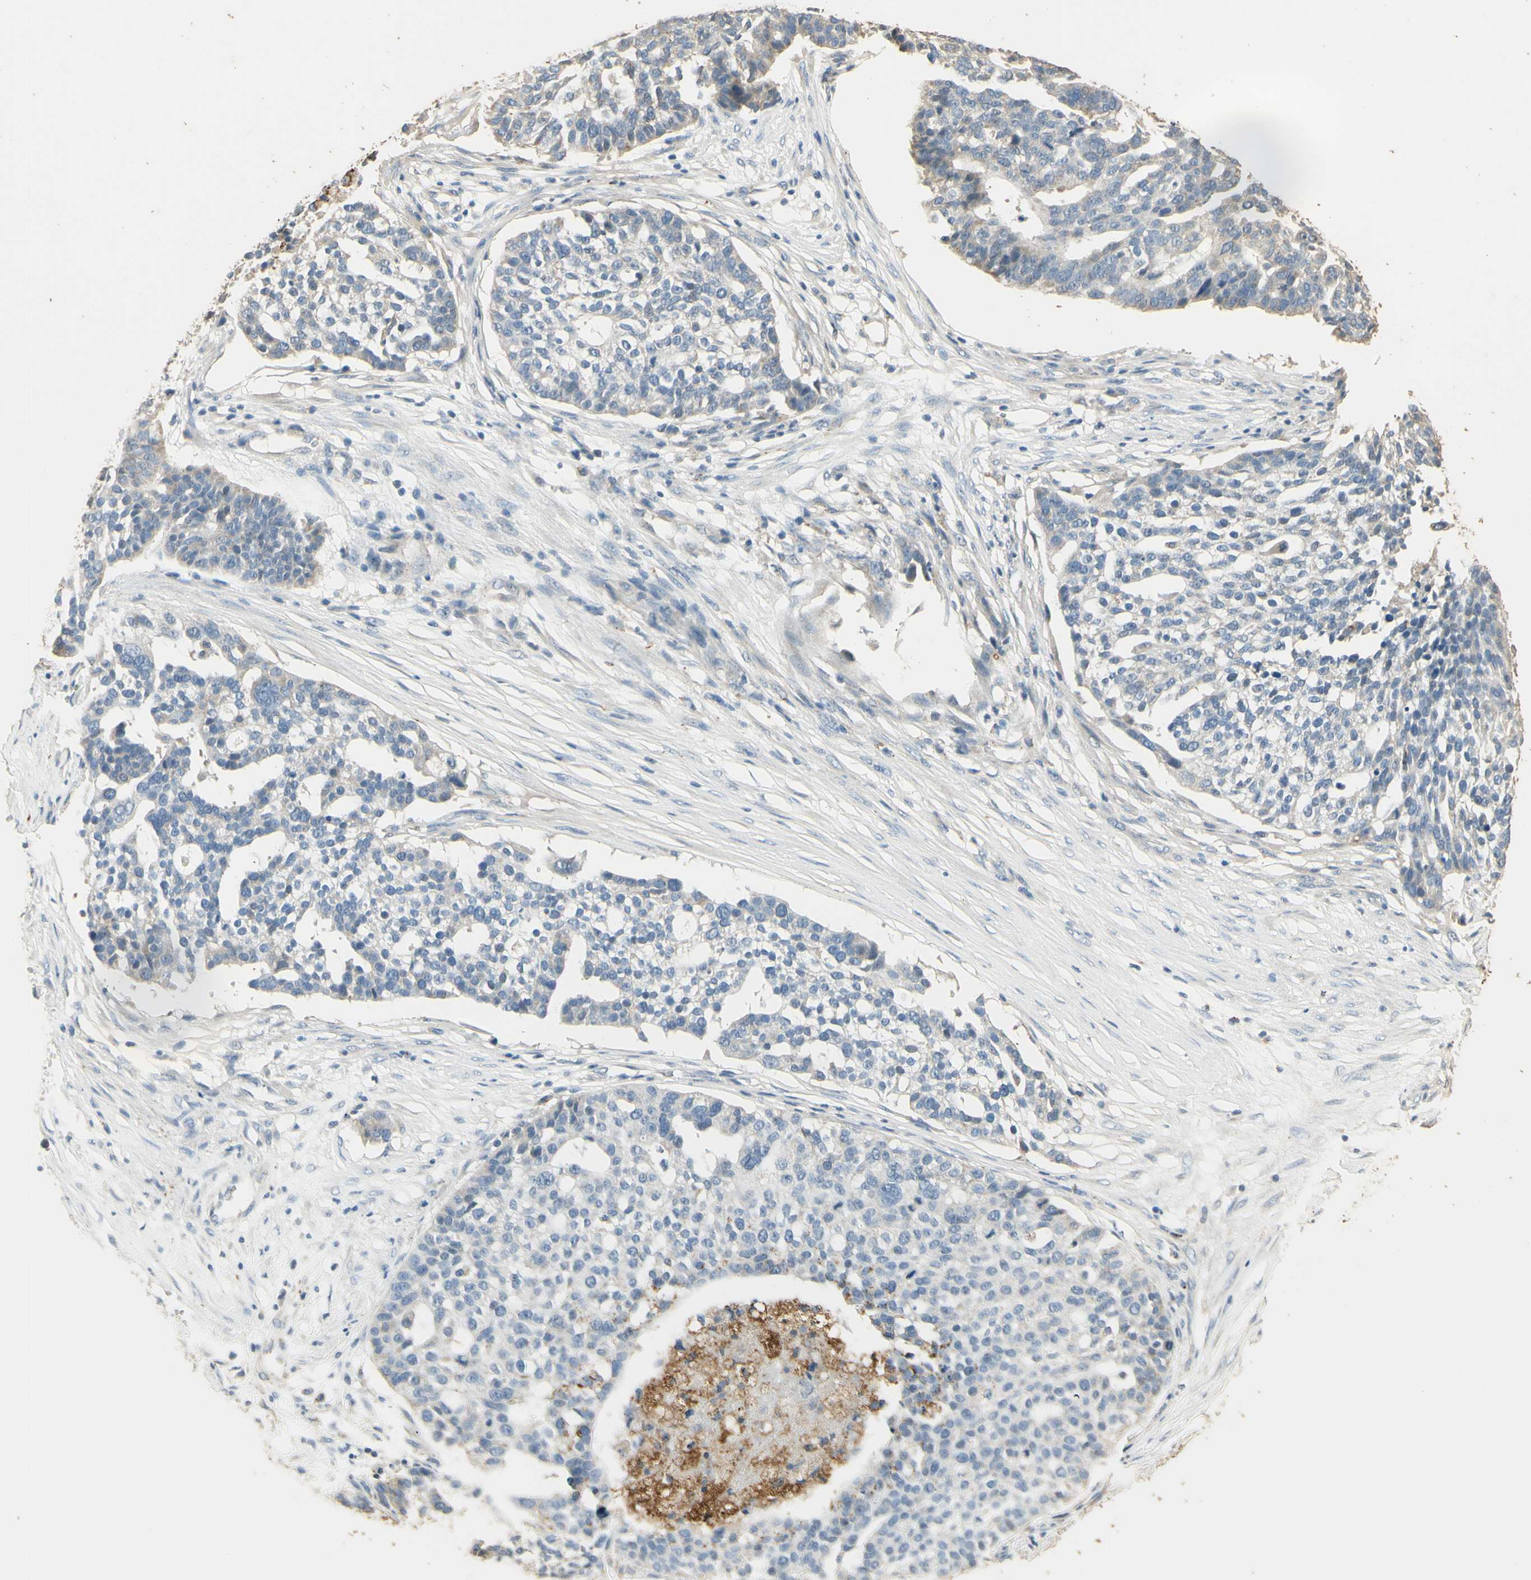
{"staining": {"intensity": "negative", "quantity": "none", "location": "none"}, "tissue": "ovarian cancer", "cell_type": "Tumor cells", "image_type": "cancer", "snomed": [{"axis": "morphology", "description": "Cystadenocarcinoma, serous, NOS"}, {"axis": "topography", "description": "Ovary"}], "caption": "Ovarian serous cystadenocarcinoma stained for a protein using IHC demonstrates no expression tumor cells.", "gene": "ARHGEF17", "patient": {"sex": "female", "age": 59}}